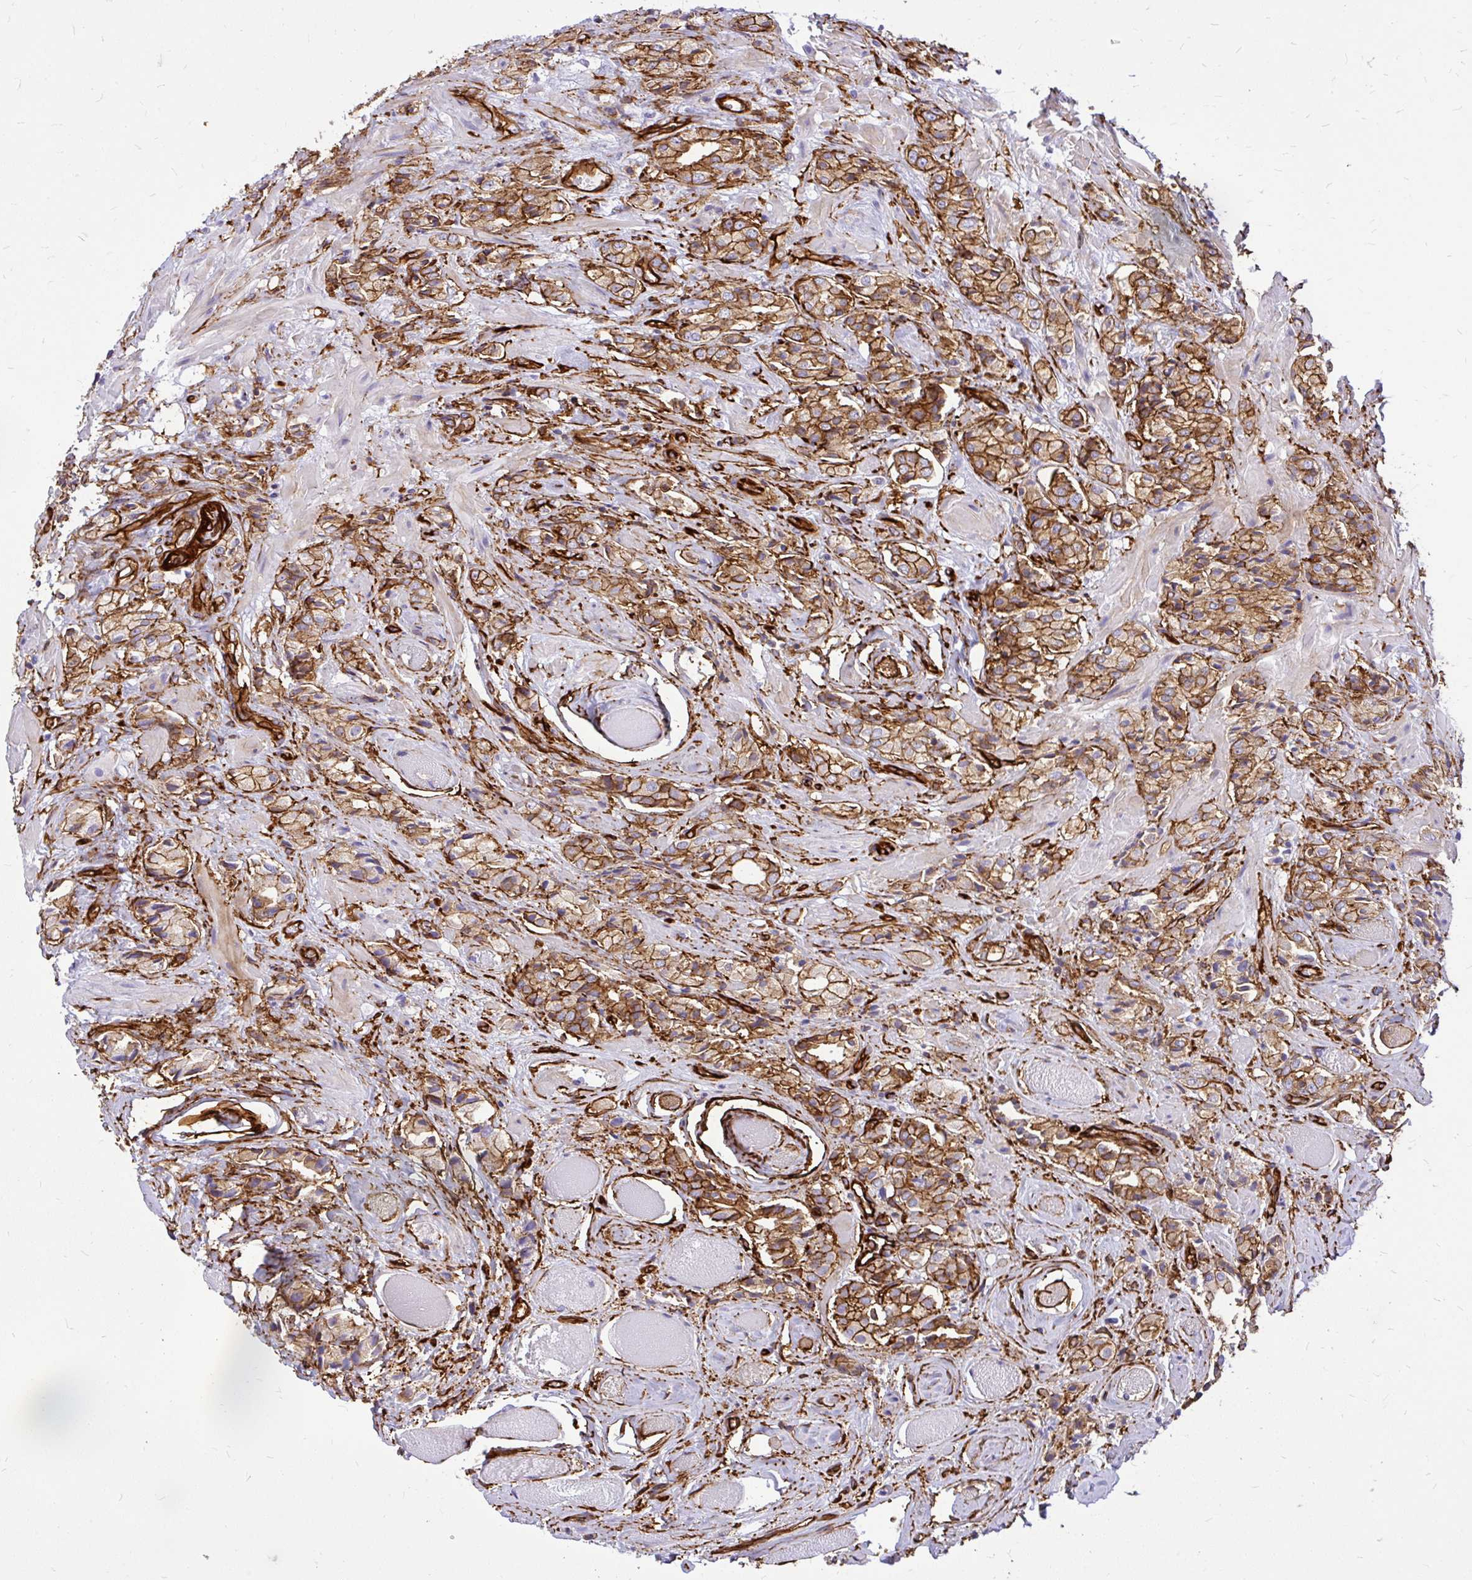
{"staining": {"intensity": "moderate", "quantity": ">75%", "location": "cytoplasmic/membranous"}, "tissue": "prostate cancer", "cell_type": "Tumor cells", "image_type": "cancer", "snomed": [{"axis": "morphology", "description": "Adenocarcinoma, High grade"}, {"axis": "topography", "description": "Prostate and seminal vesicle, NOS"}], "caption": "IHC of high-grade adenocarcinoma (prostate) displays medium levels of moderate cytoplasmic/membranous positivity in approximately >75% of tumor cells. (DAB (3,3'-diaminobenzidine) IHC with brightfield microscopy, high magnification).", "gene": "MAP1LC3B", "patient": {"sex": "male", "age": 64}}